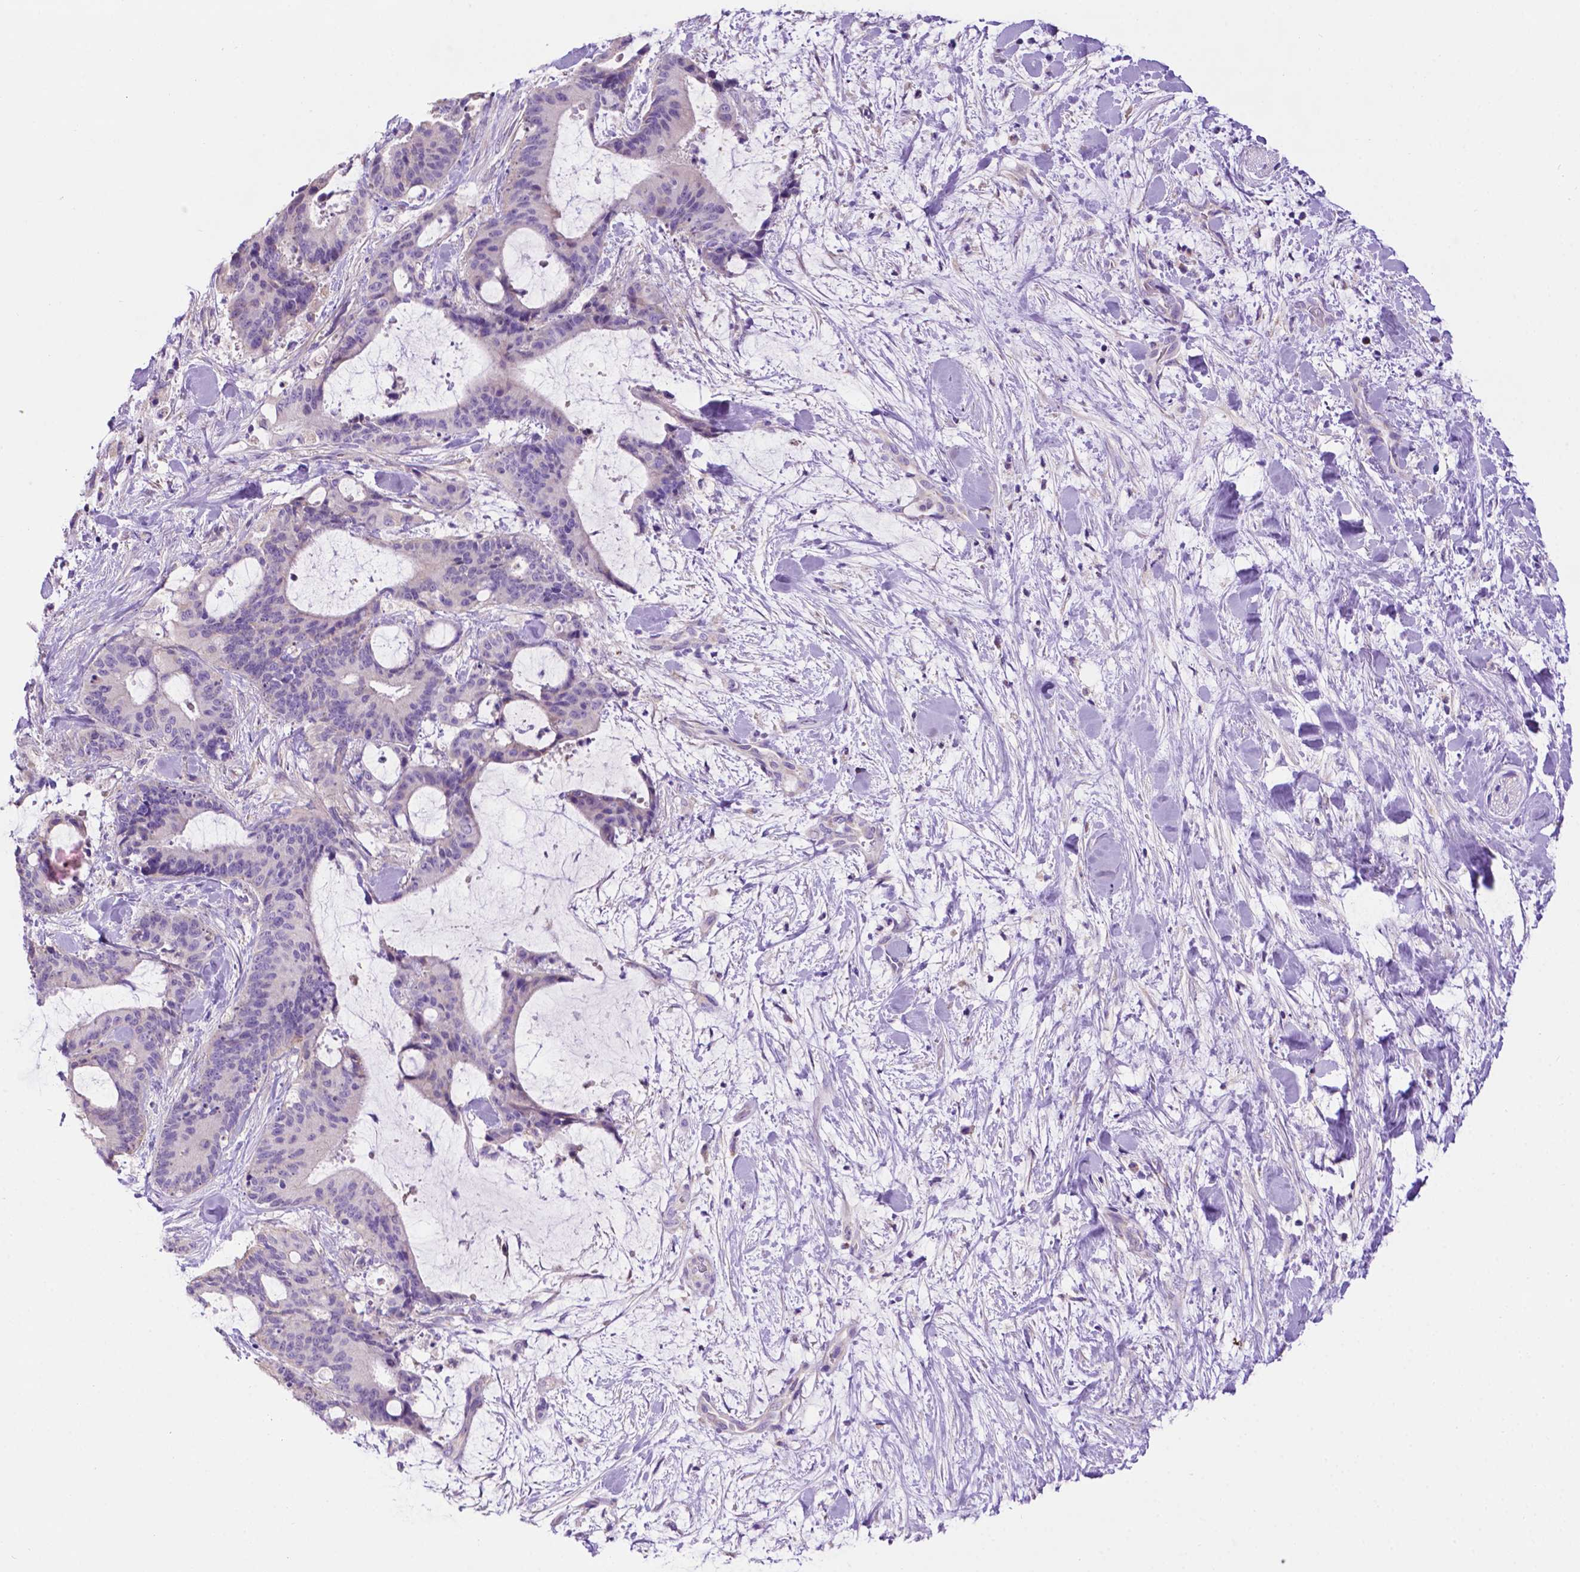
{"staining": {"intensity": "negative", "quantity": "none", "location": "none"}, "tissue": "liver cancer", "cell_type": "Tumor cells", "image_type": "cancer", "snomed": [{"axis": "morphology", "description": "Cholangiocarcinoma"}, {"axis": "topography", "description": "Liver"}], "caption": "High power microscopy photomicrograph of an IHC image of liver cholangiocarcinoma, revealing no significant positivity in tumor cells. The staining is performed using DAB brown chromogen with nuclei counter-stained in using hematoxylin.", "gene": "PHYHIP", "patient": {"sex": "female", "age": 73}}